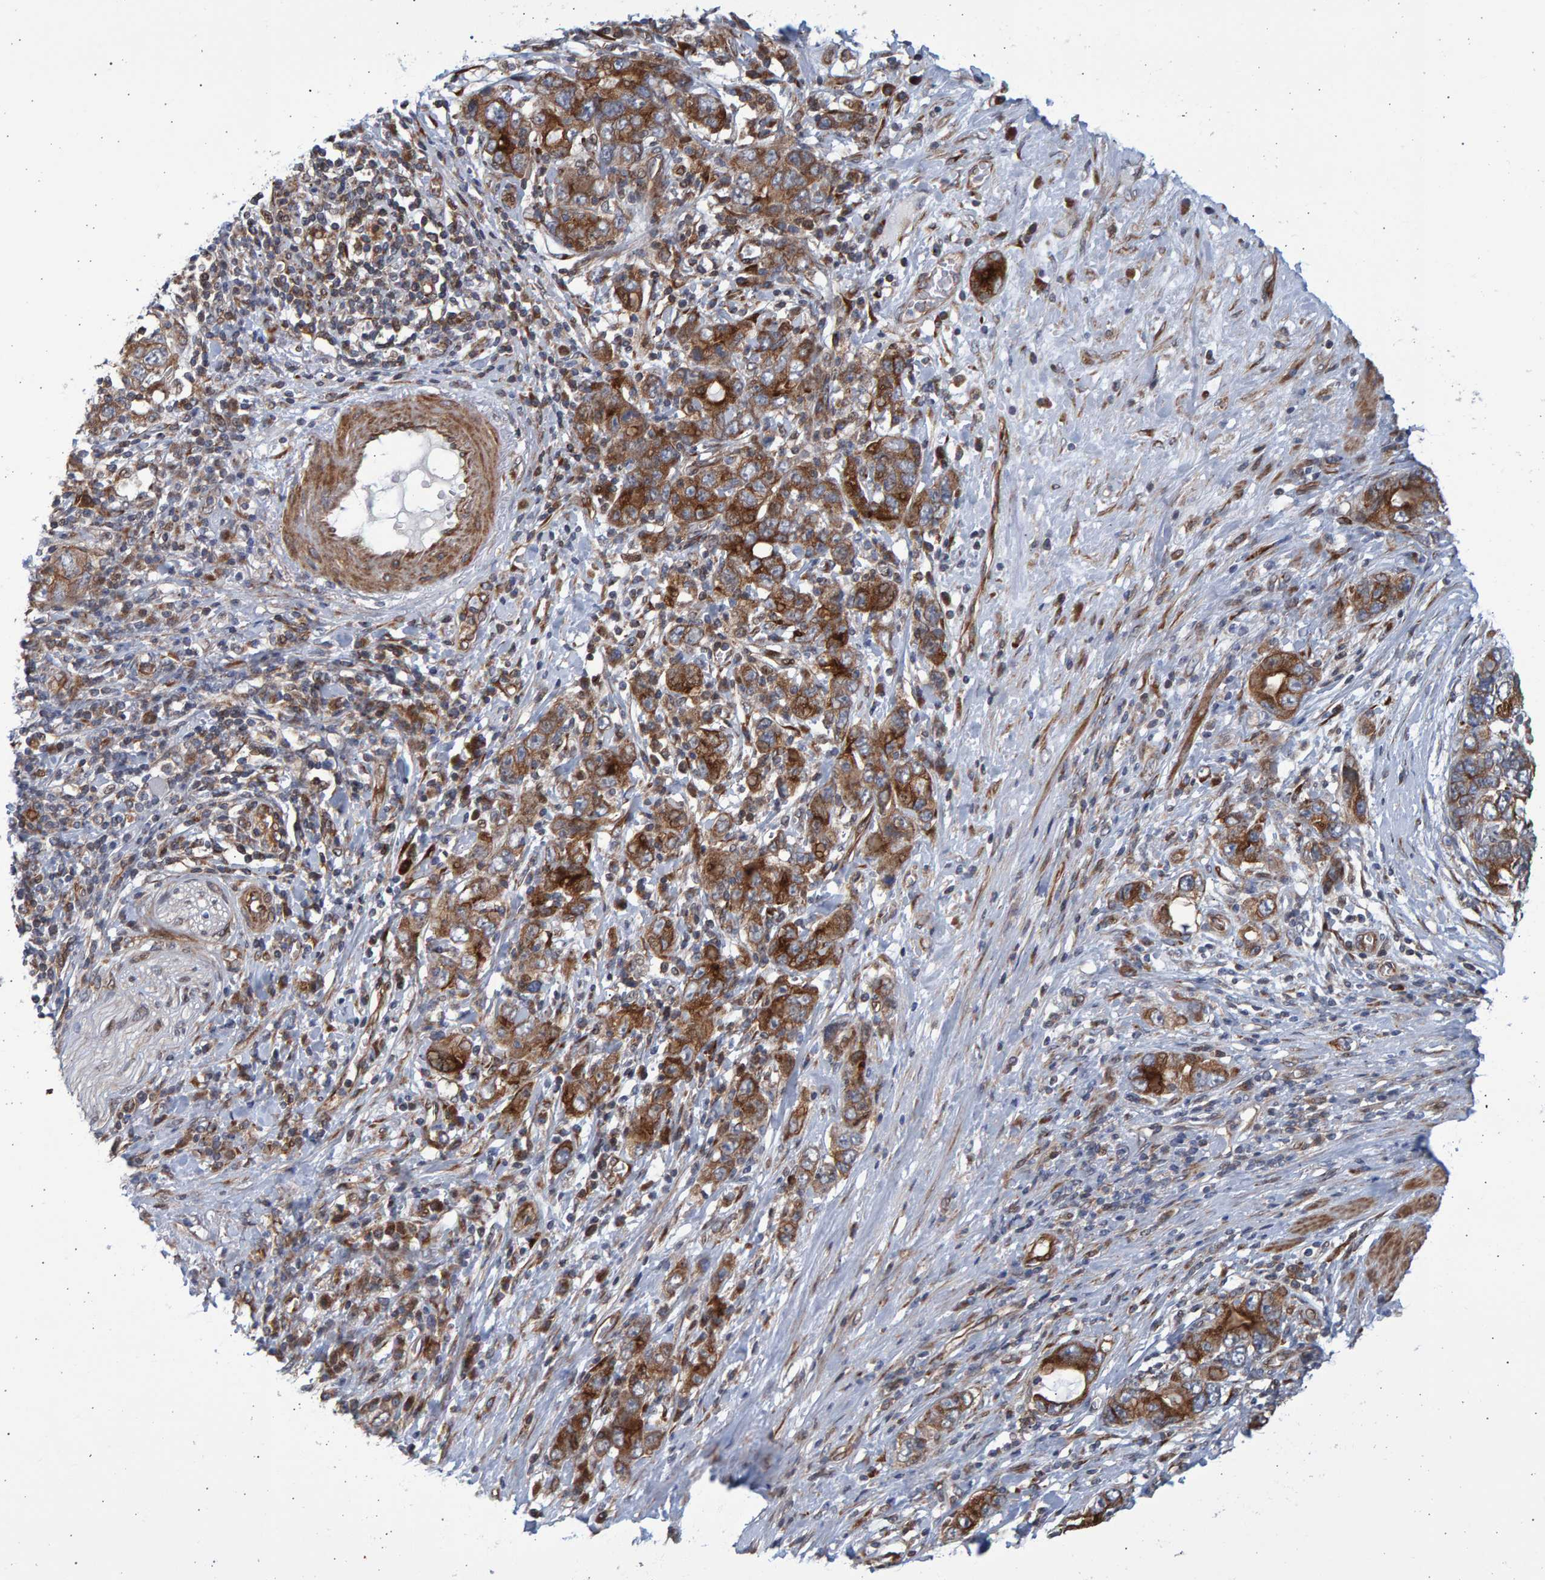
{"staining": {"intensity": "strong", "quantity": ">75%", "location": "cytoplasmic/membranous"}, "tissue": "stomach cancer", "cell_type": "Tumor cells", "image_type": "cancer", "snomed": [{"axis": "morphology", "description": "Adenocarcinoma, NOS"}, {"axis": "topography", "description": "Stomach, lower"}], "caption": "Immunohistochemistry (IHC) image of human stomach adenocarcinoma stained for a protein (brown), which exhibits high levels of strong cytoplasmic/membranous positivity in approximately >75% of tumor cells.", "gene": "LRBA", "patient": {"sex": "female", "age": 93}}